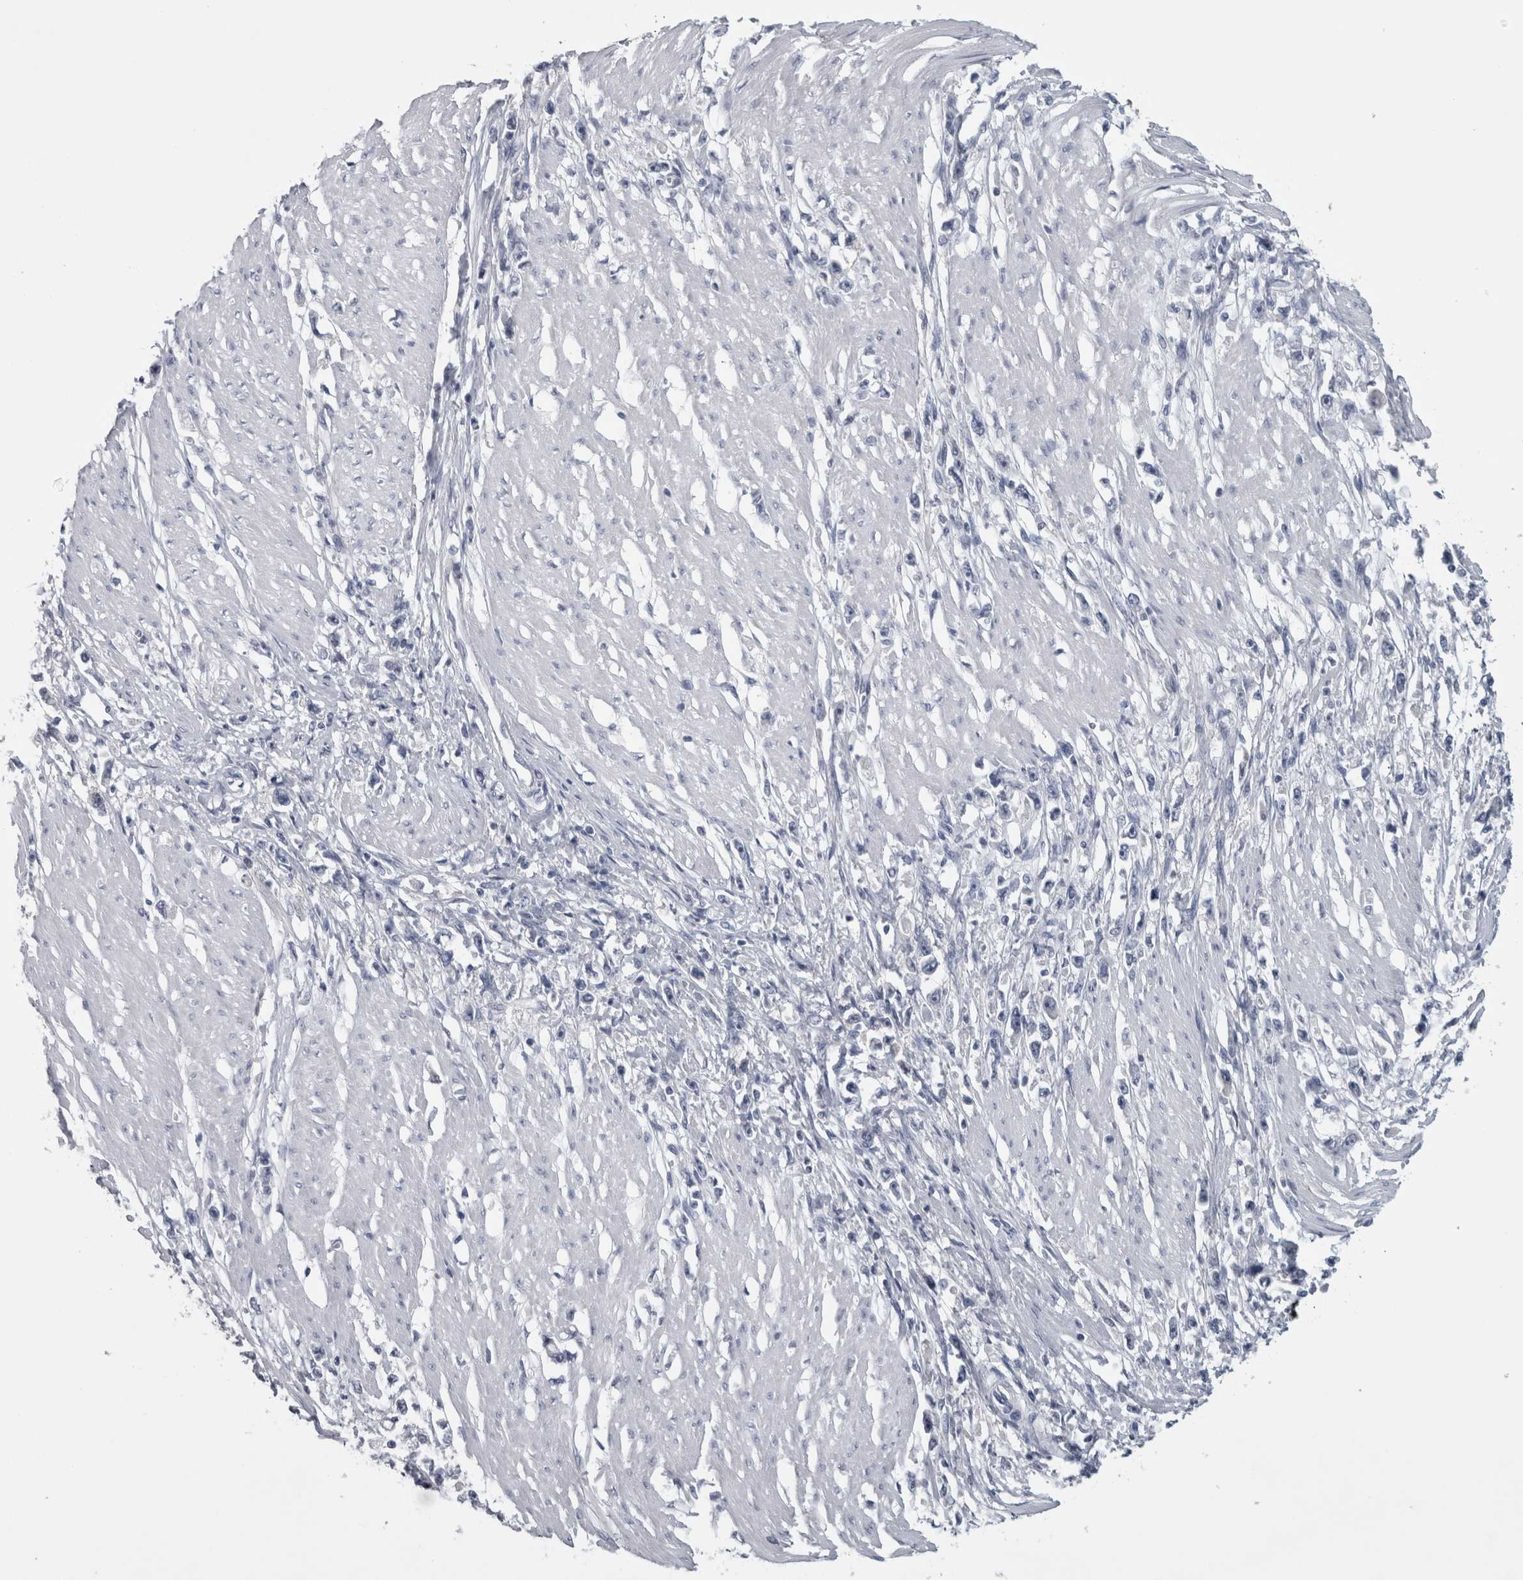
{"staining": {"intensity": "negative", "quantity": "none", "location": "none"}, "tissue": "stomach cancer", "cell_type": "Tumor cells", "image_type": "cancer", "snomed": [{"axis": "morphology", "description": "Adenocarcinoma, NOS"}, {"axis": "topography", "description": "Stomach"}], "caption": "The immunohistochemistry (IHC) micrograph has no significant positivity in tumor cells of adenocarcinoma (stomach) tissue.", "gene": "NAPRT", "patient": {"sex": "female", "age": 59}}